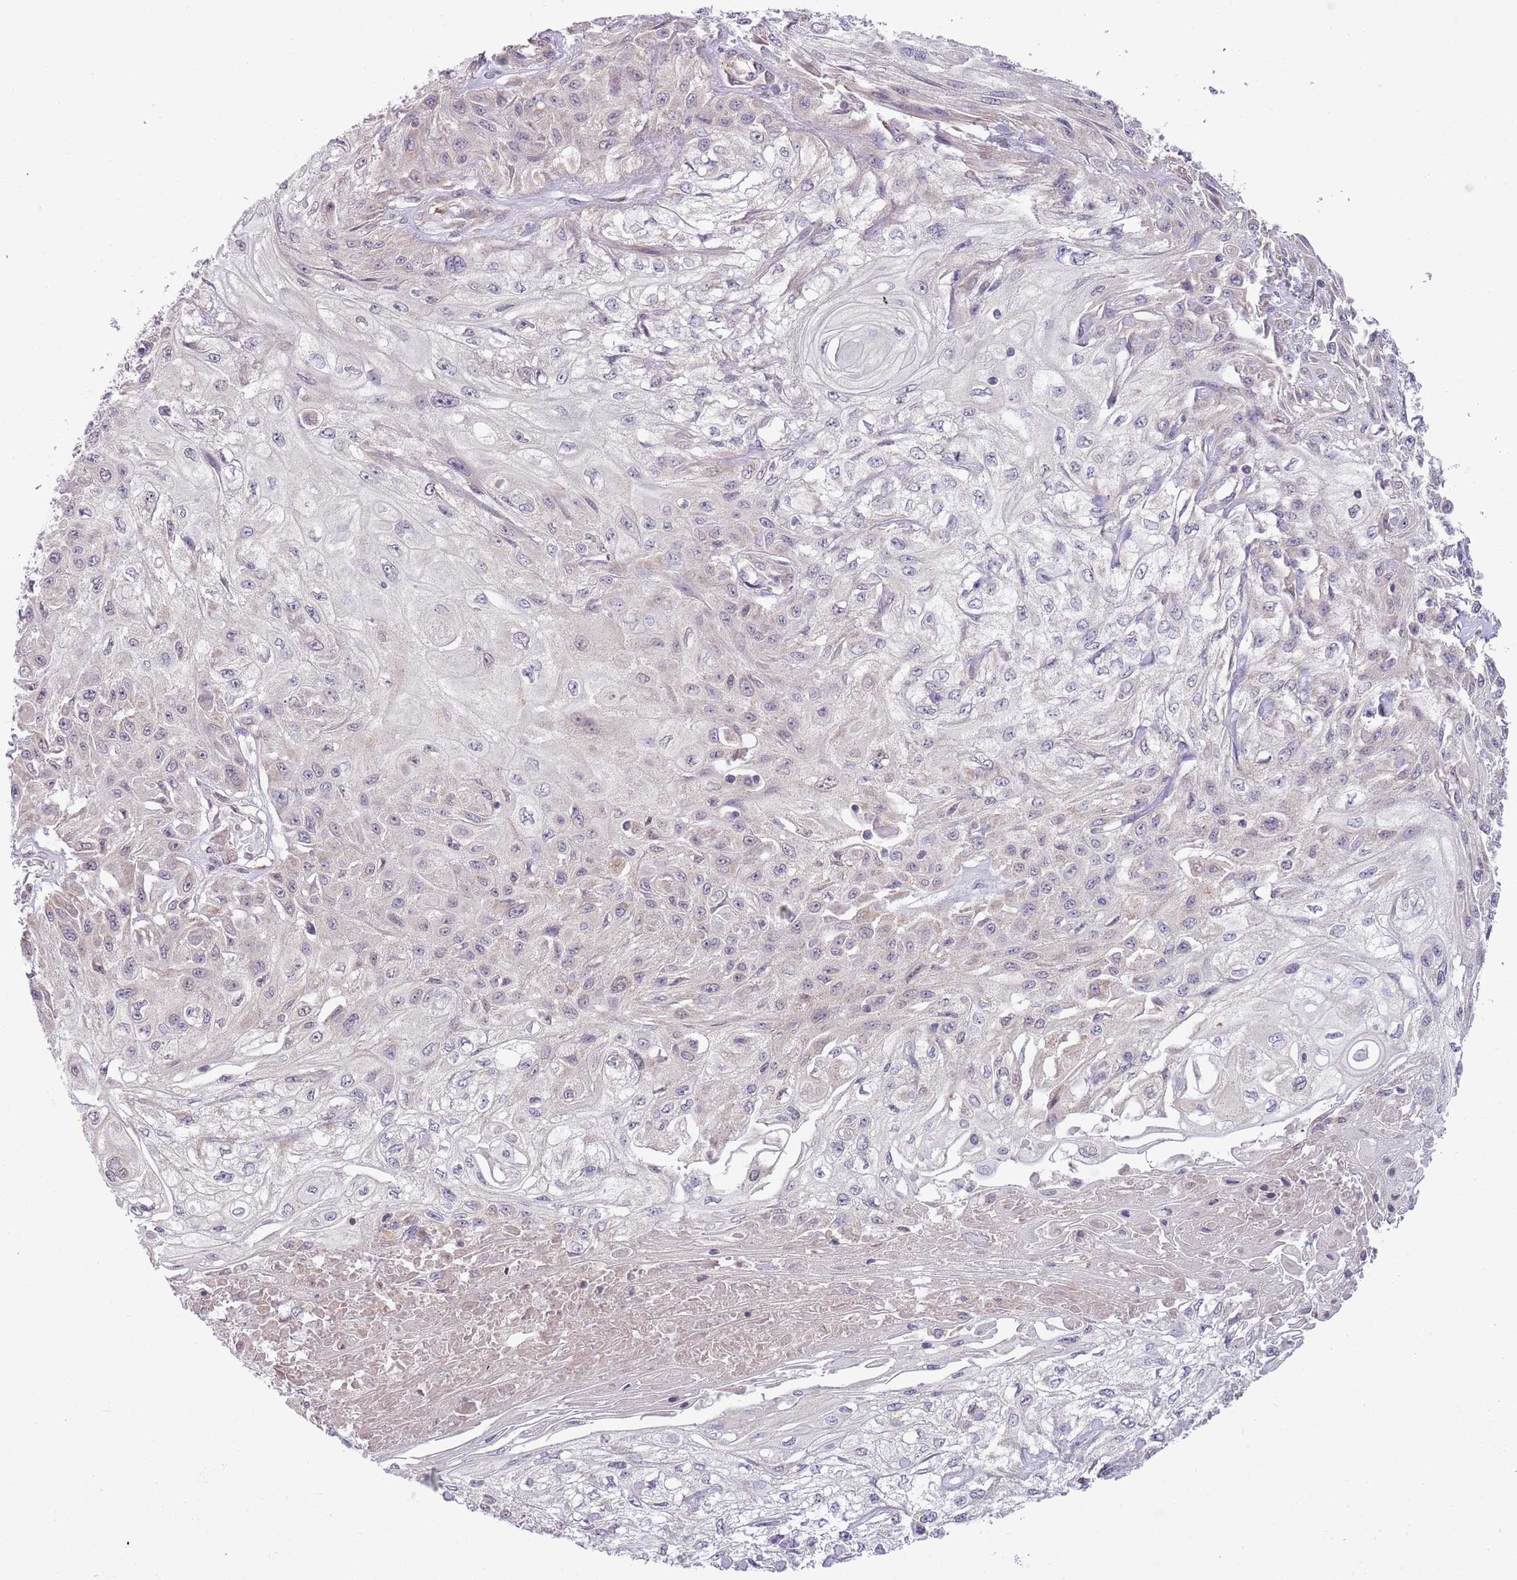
{"staining": {"intensity": "negative", "quantity": "none", "location": "none"}, "tissue": "skin cancer", "cell_type": "Tumor cells", "image_type": "cancer", "snomed": [{"axis": "morphology", "description": "Squamous cell carcinoma, NOS"}, {"axis": "morphology", "description": "Squamous cell carcinoma, metastatic, NOS"}, {"axis": "topography", "description": "Skin"}, {"axis": "topography", "description": "Lymph node"}], "caption": "High magnification brightfield microscopy of skin cancer (squamous cell carcinoma) stained with DAB (3,3'-diaminobenzidine) (brown) and counterstained with hematoxylin (blue): tumor cells show no significant positivity.", "gene": "SKOR2", "patient": {"sex": "male", "age": 75}}